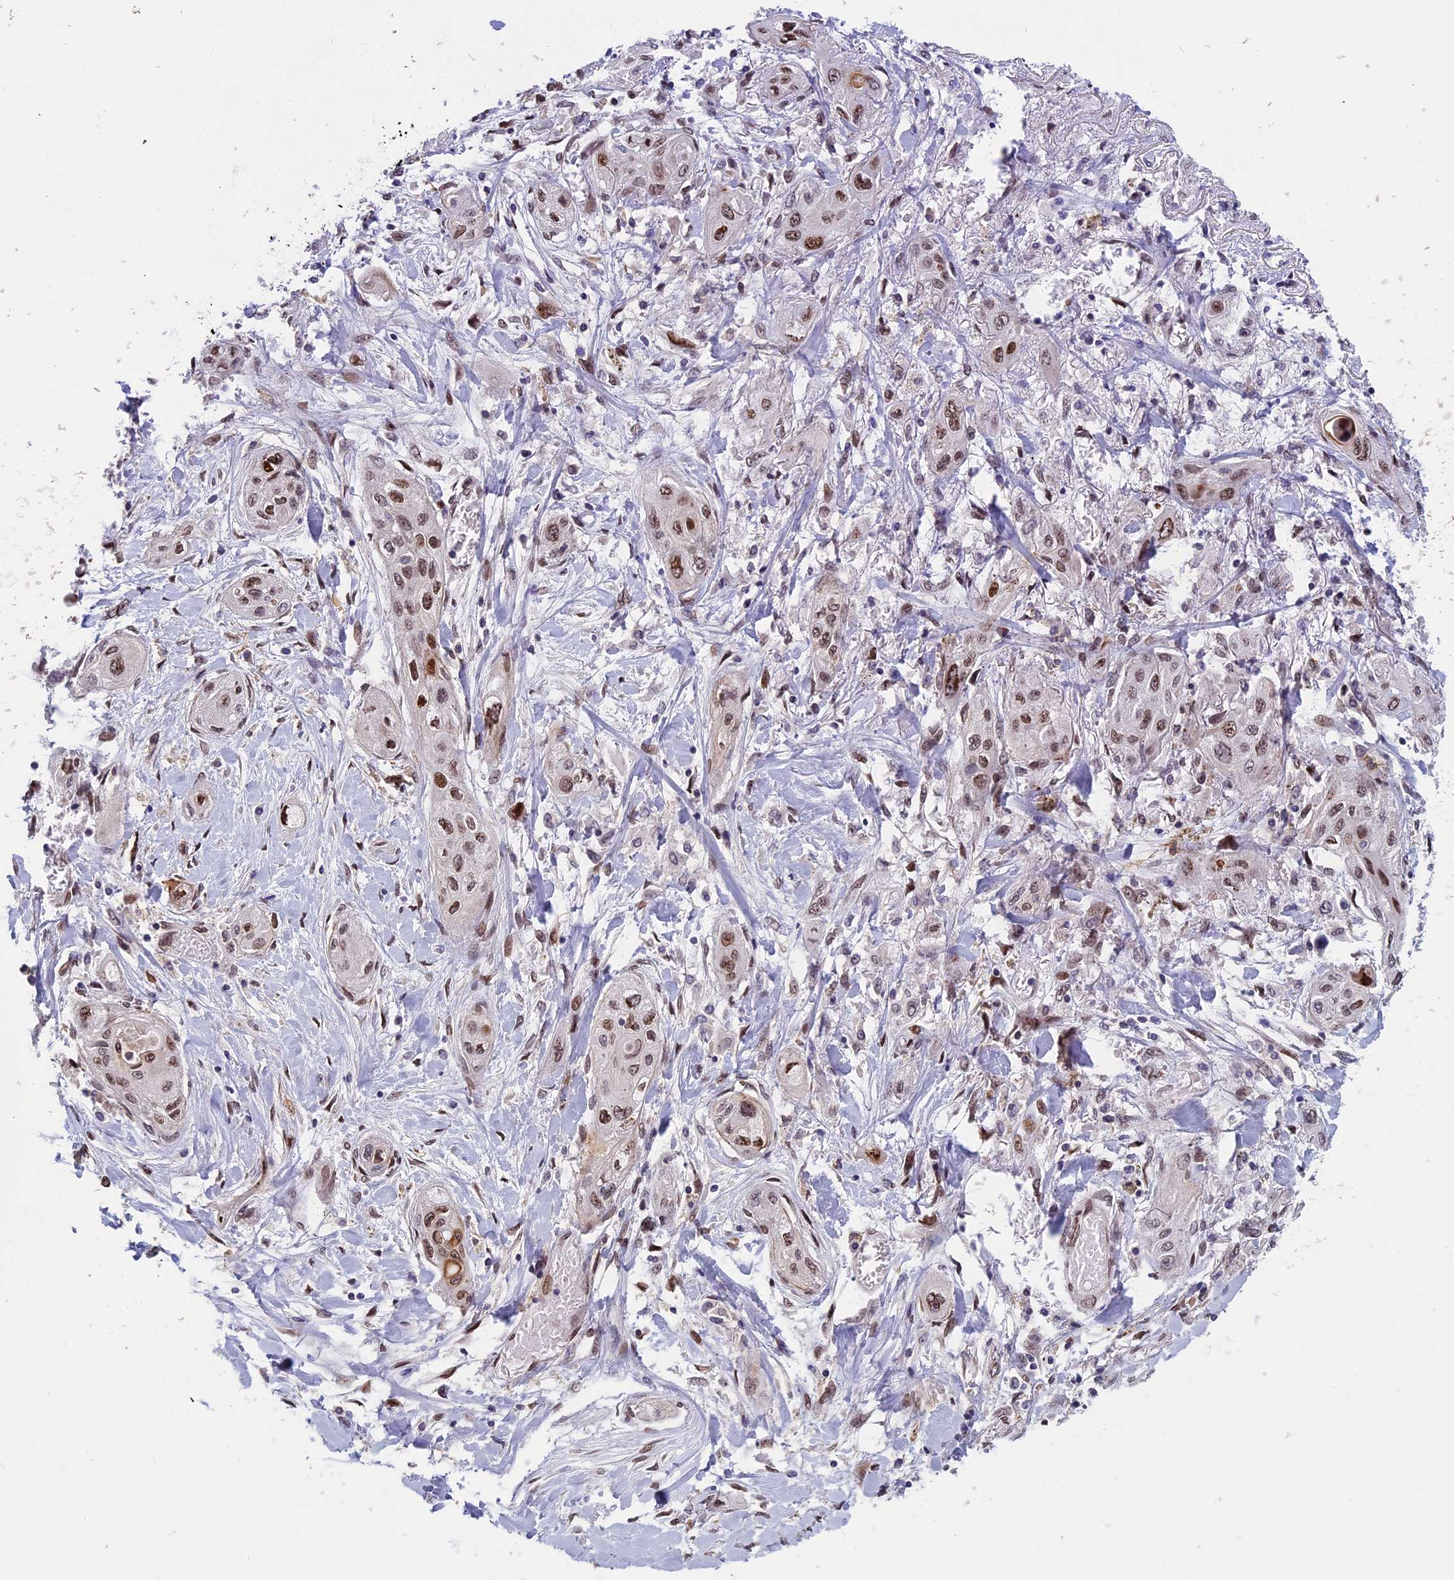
{"staining": {"intensity": "moderate", "quantity": "25%-75%", "location": "nuclear"}, "tissue": "lung cancer", "cell_type": "Tumor cells", "image_type": "cancer", "snomed": [{"axis": "morphology", "description": "Squamous cell carcinoma, NOS"}, {"axis": "topography", "description": "Lung"}], "caption": "Tumor cells demonstrate medium levels of moderate nuclear expression in approximately 25%-75% of cells in squamous cell carcinoma (lung). The staining was performed using DAB to visualize the protein expression in brown, while the nuclei were stained in blue with hematoxylin (Magnification: 20x).", "gene": "GPSM1", "patient": {"sex": "female", "age": 47}}